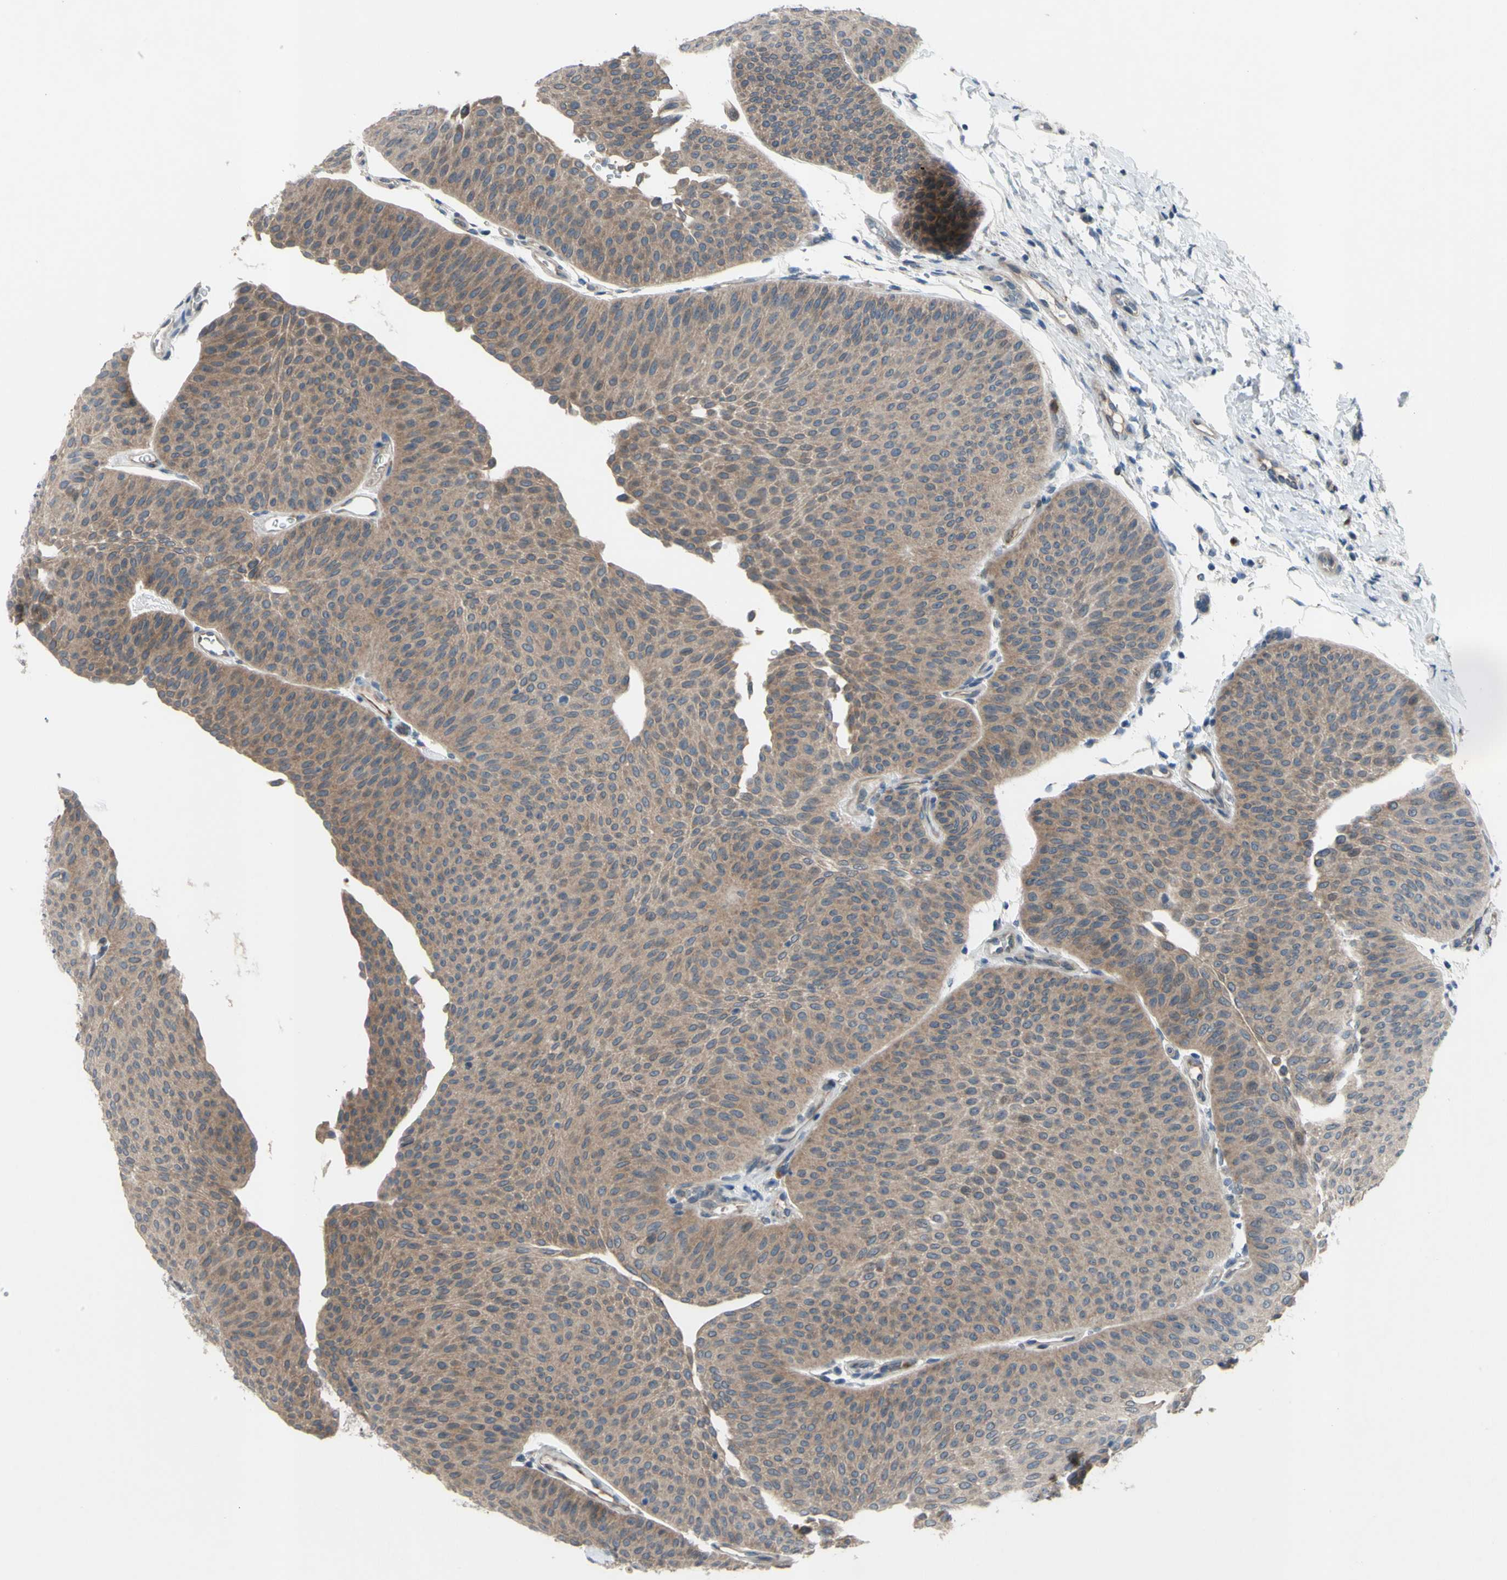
{"staining": {"intensity": "moderate", "quantity": ">75%", "location": "cytoplasmic/membranous"}, "tissue": "urothelial cancer", "cell_type": "Tumor cells", "image_type": "cancer", "snomed": [{"axis": "morphology", "description": "Urothelial carcinoma, Low grade"}, {"axis": "topography", "description": "Urinary bladder"}], "caption": "Moderate cytoplasmic/membranous protein expression is identified in approximately >75% of tumor cells in urothelial cancer. (IHC, brightfield microscopy, high magnification).", "gene": "GRAMD2B", "patient": {"sex": "female", "age": 60}}